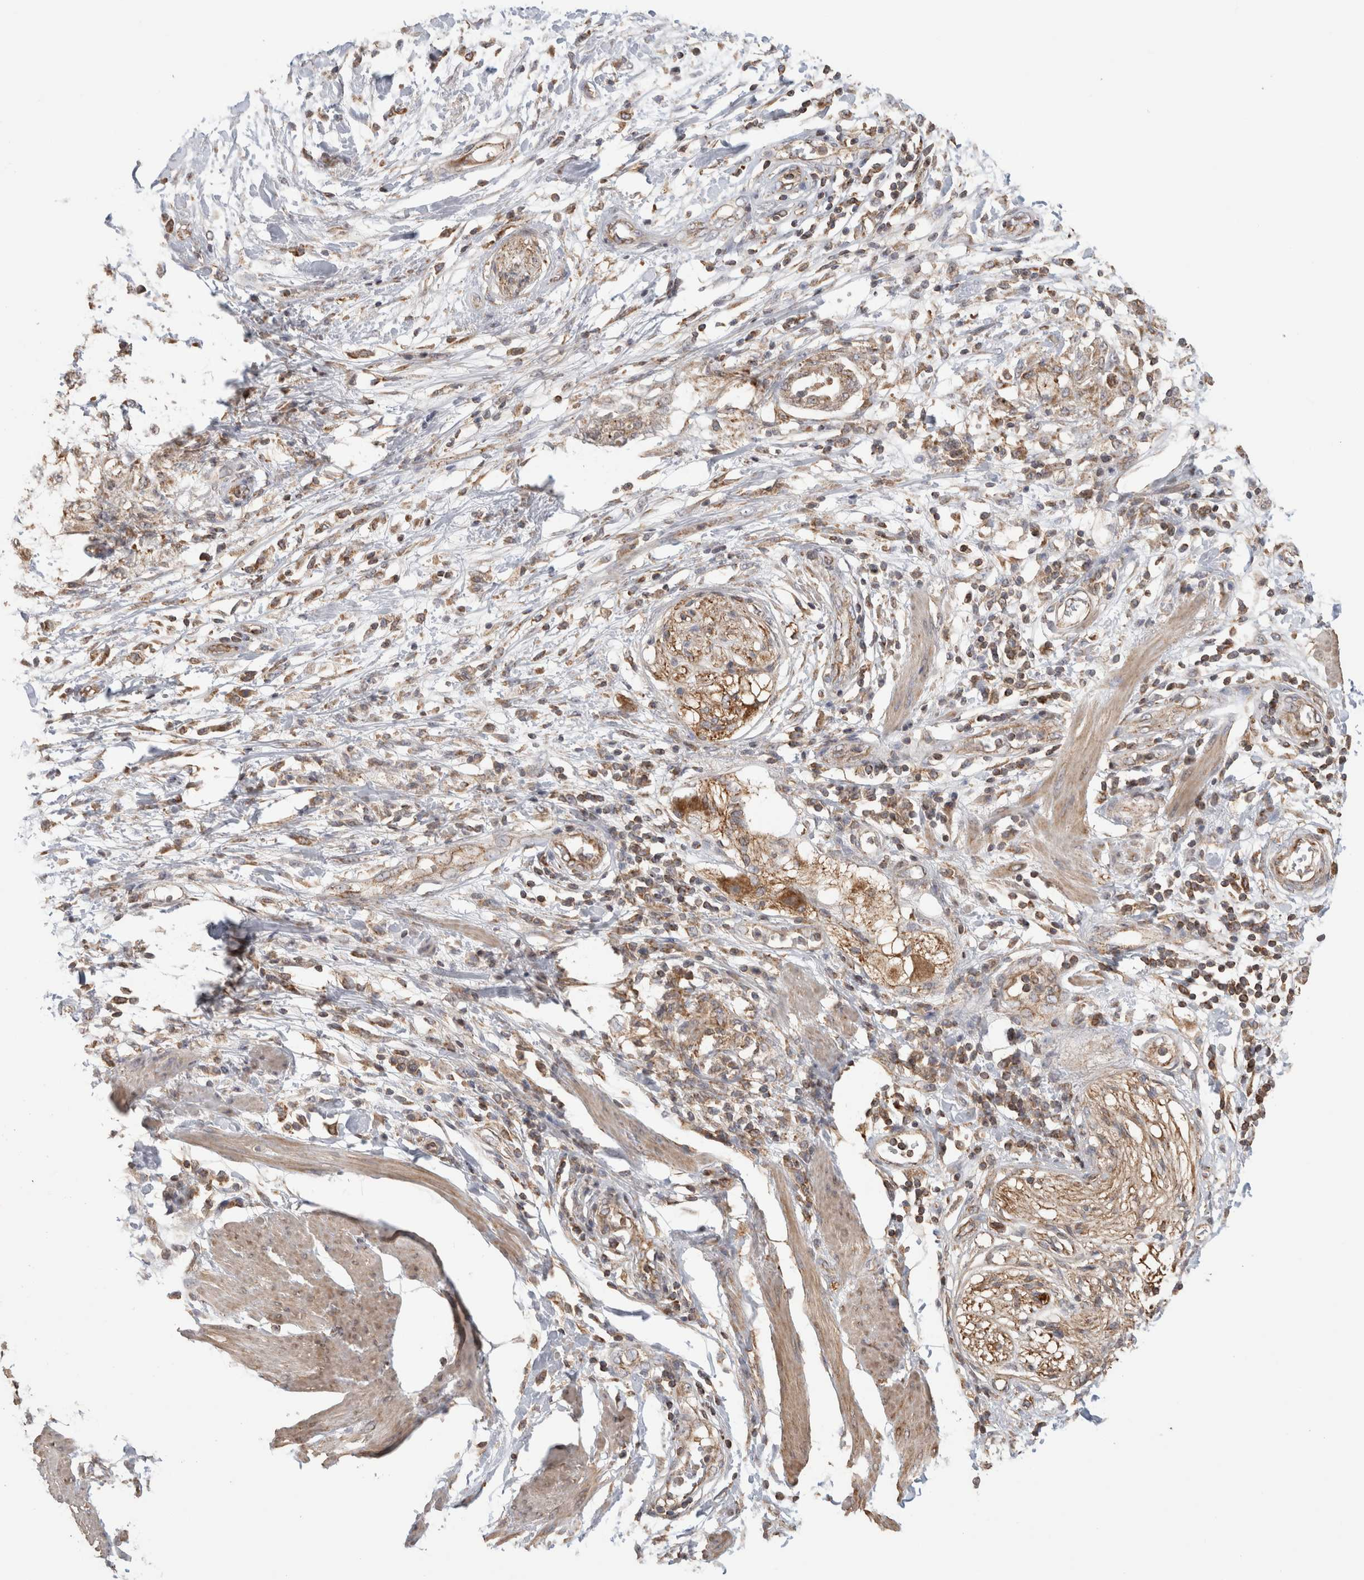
{"staining": {"intensity": "moderate", "quantity": ">75%", "location": "cytoplasmic/membranous"}, "tissue": "pancreatic cancer", "cell_type": "Tumor cells", "image_type": "cancer", "snomed": [{"axis": "morphology", "description": "Normal tissue, NOS"}, {"axis": "morphology", "description": "Adenocarcinoma, NOS"}, {"axis": "topography", "description": "Pancreas"}, {"axis": "topography", "description": "Duodenum"}], "caption": "IHC of pancreatic adenocarcinoma reveals medium levels of moderate cytoplasmic/membranous expression in approximately >75% of tumor cells.", "gene": "IMMP2L", "patient": {"sex": "female", "age": 60}}